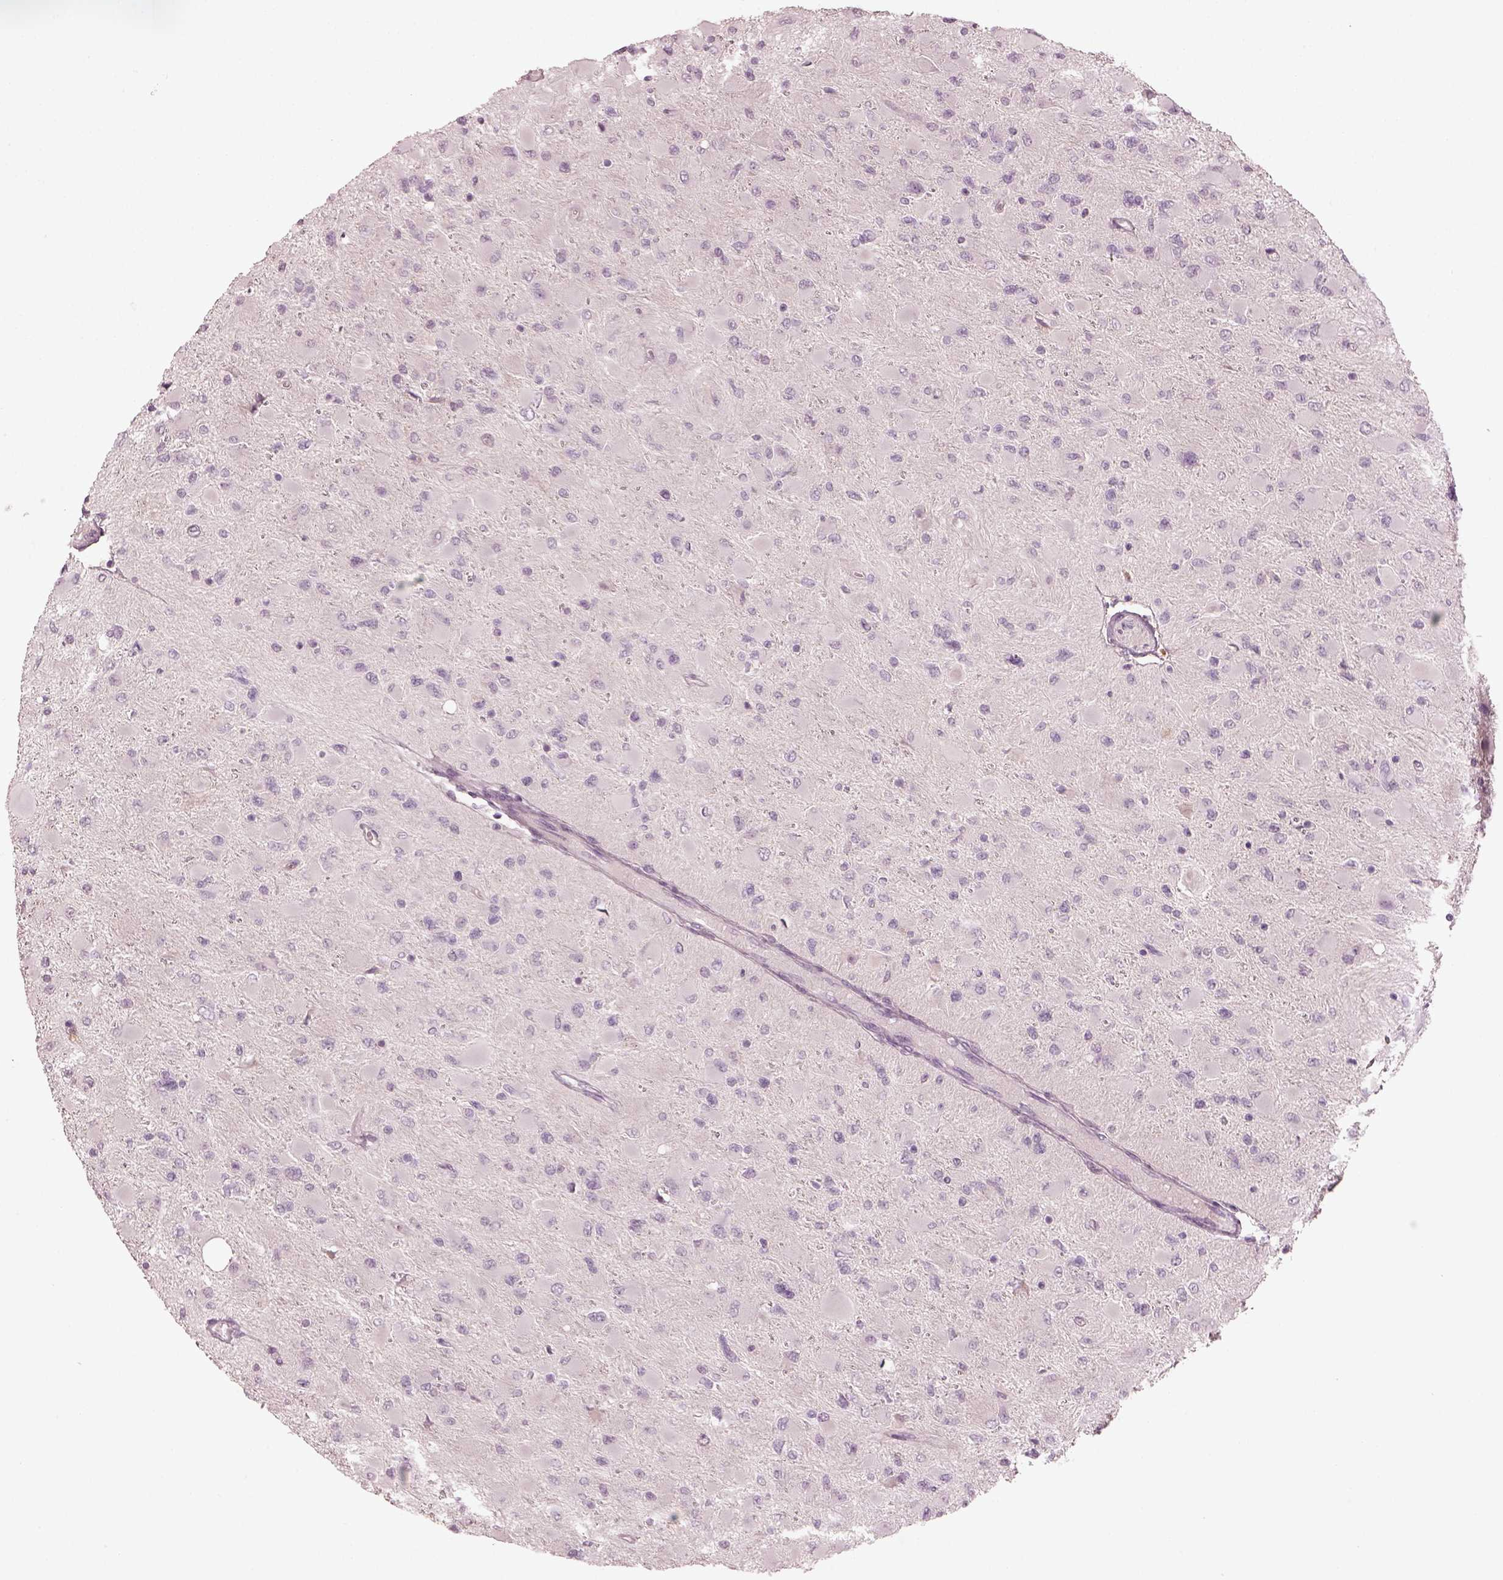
{"staining": {"intensity": "negative", "quantity": "none", "location": "none"}, "tissue": "glioma", "cell_type": "Tumor cells", "image_type": "cancer", "snomed": [{"axis": "morphology", "description": "Glioma, malignant, High grade"}, {"axis": "topography", "description": "Cerebral cortex"}], "caption": "Tumor cells show no significant protein expression in glioma.", "gene": "SPATA6L", "patient": {"sex": "female", "age": 36}}